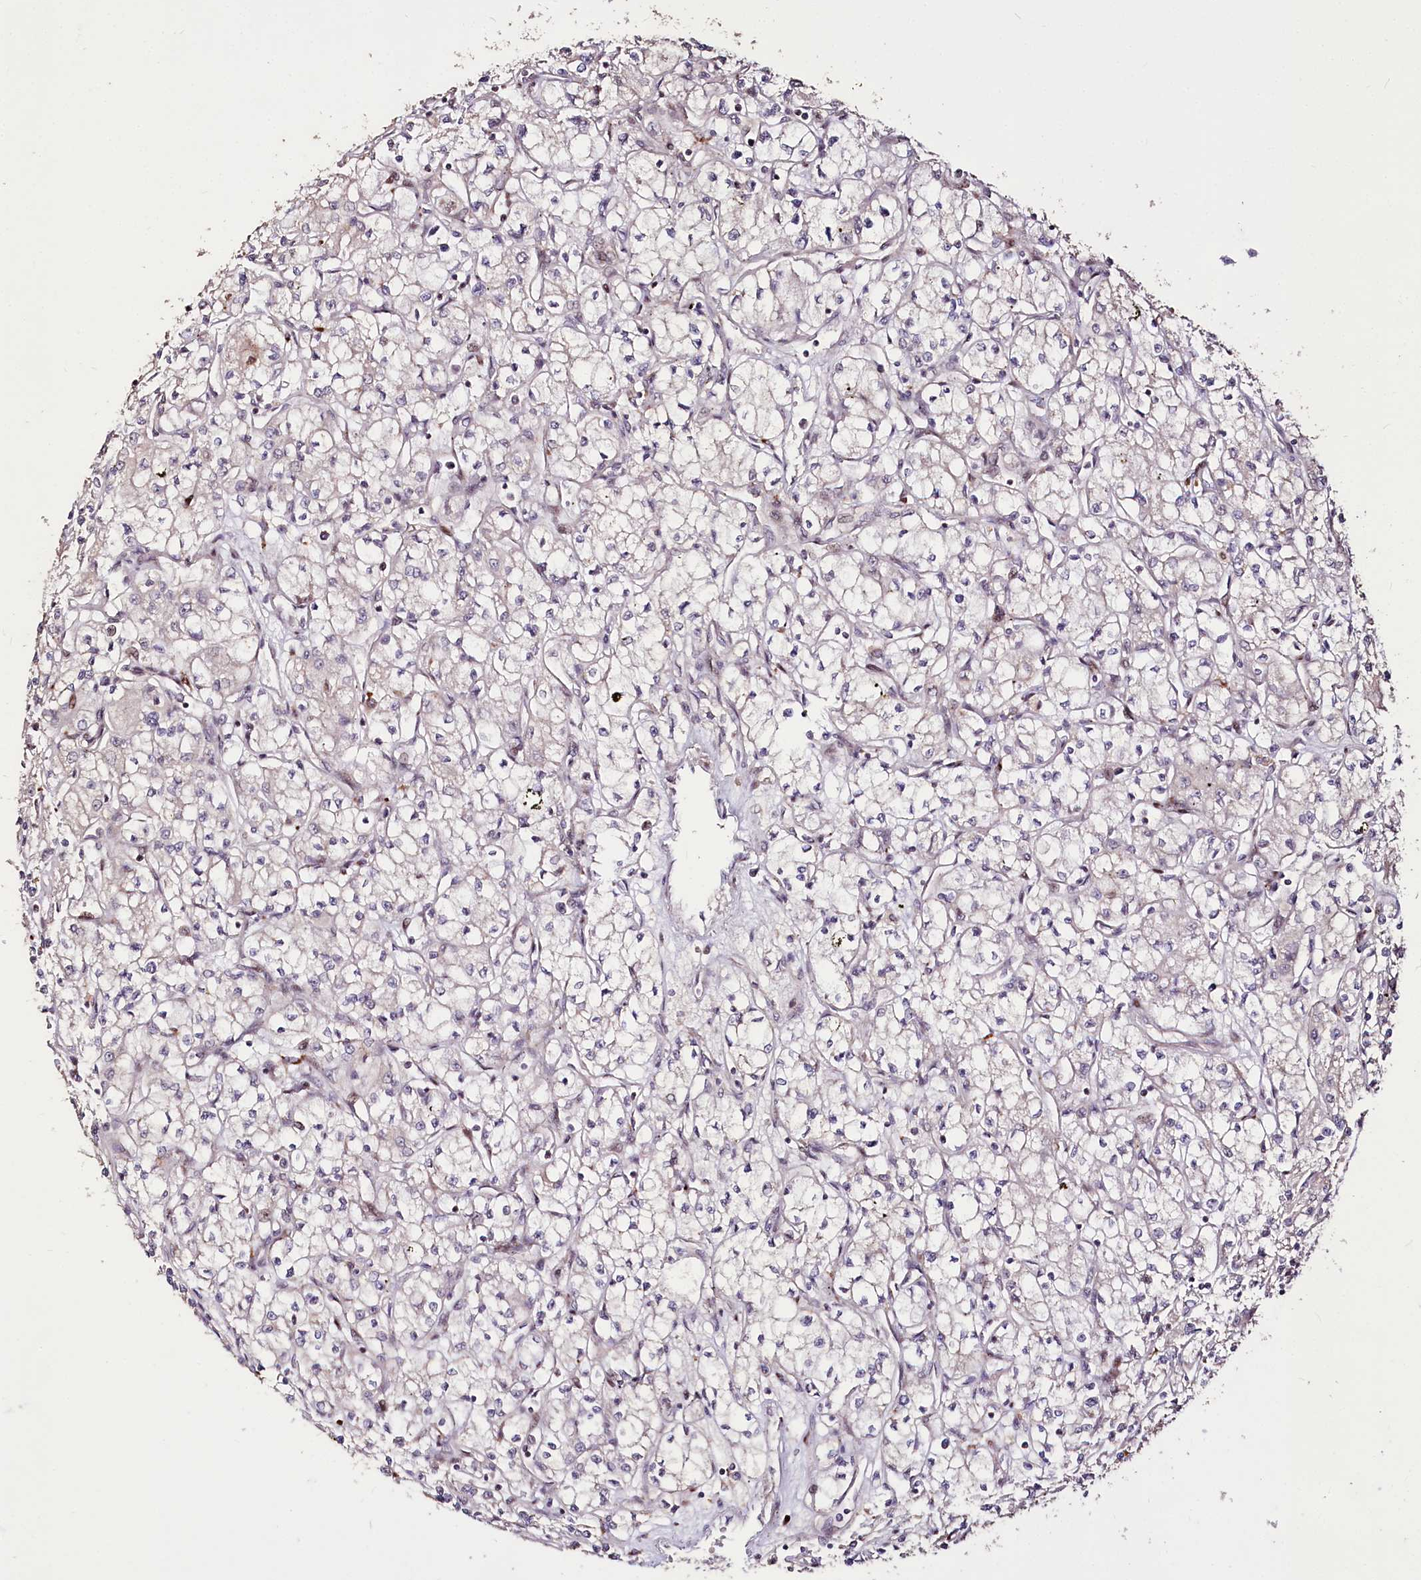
{"staining": {"intensity": "negative", "quantity": "none", "location": "none"}, "tissue": "renal cancer", "cell_type": "Tumor cells", "image_type": "cancer", "snomed": [{"axis": "morphology", "description": "Adenocarcinoma, NOS"}, {"axis": "topography", "description": "Kidney"}], "caption": "Tumor cells show no significant protein staining in adenocarcinoma (renal).", "gene": "CARD19", "patient": {"sex": "male", "age": 59}}